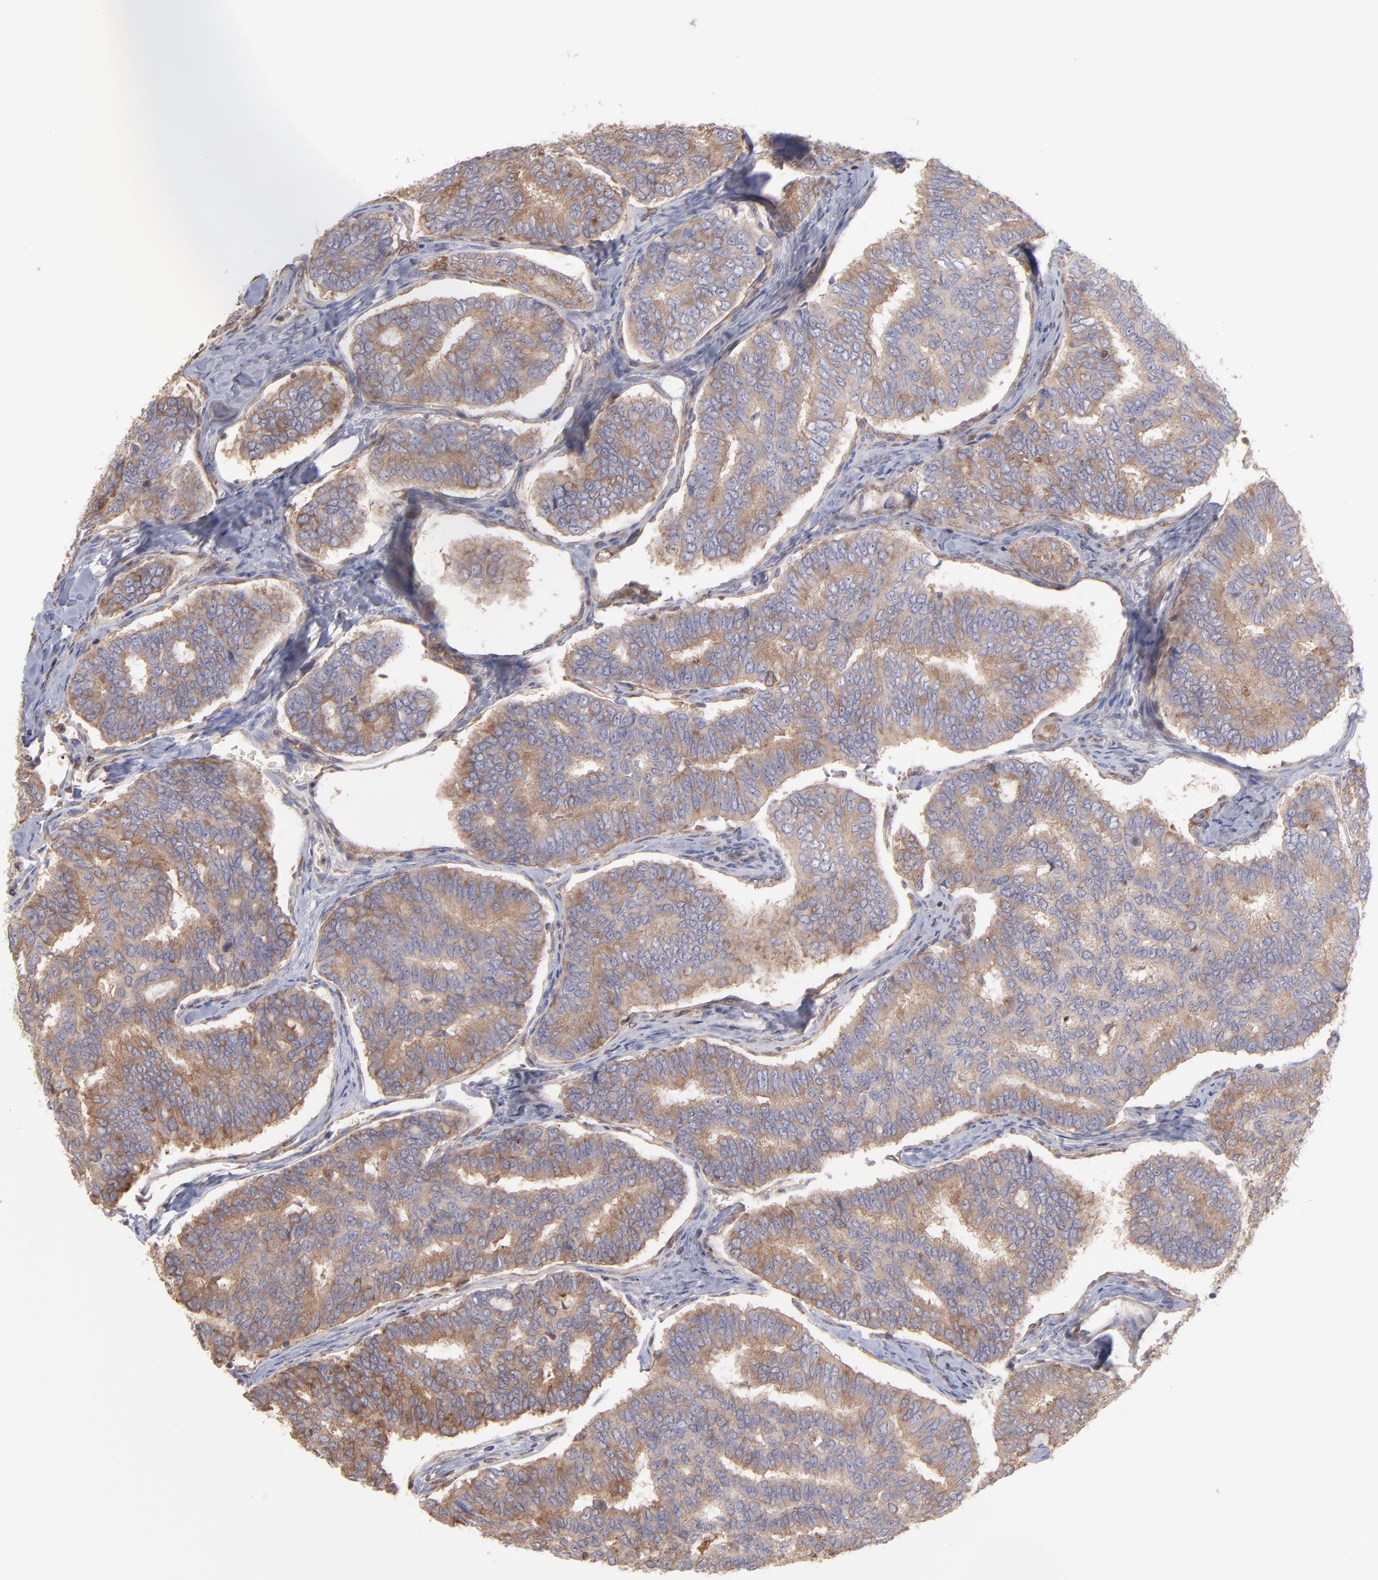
{"staining": {"intensity": "moderate", "quantity": ">75%", "location": "cytoplasmic/membranous"}, "tissue": "thyroid cancer", "cell_type": "Tumor cells", "image_type": "cancer", "snomed": [{"axis": "morphology", "description": "Papillary adenocarcinoma, NOS"}, {"axis": "topography", "description": "Thyroid gland"}], "caption": "This photomicrograph exhibits IHC staining of human thyroid papillary adenocarcinoma, with medium moderate cytoplasmic/membranous staining in approximately >75% of tumor cells.", "gene": "MAPRE1", "patient": {"sex": "female", "age": 35}}